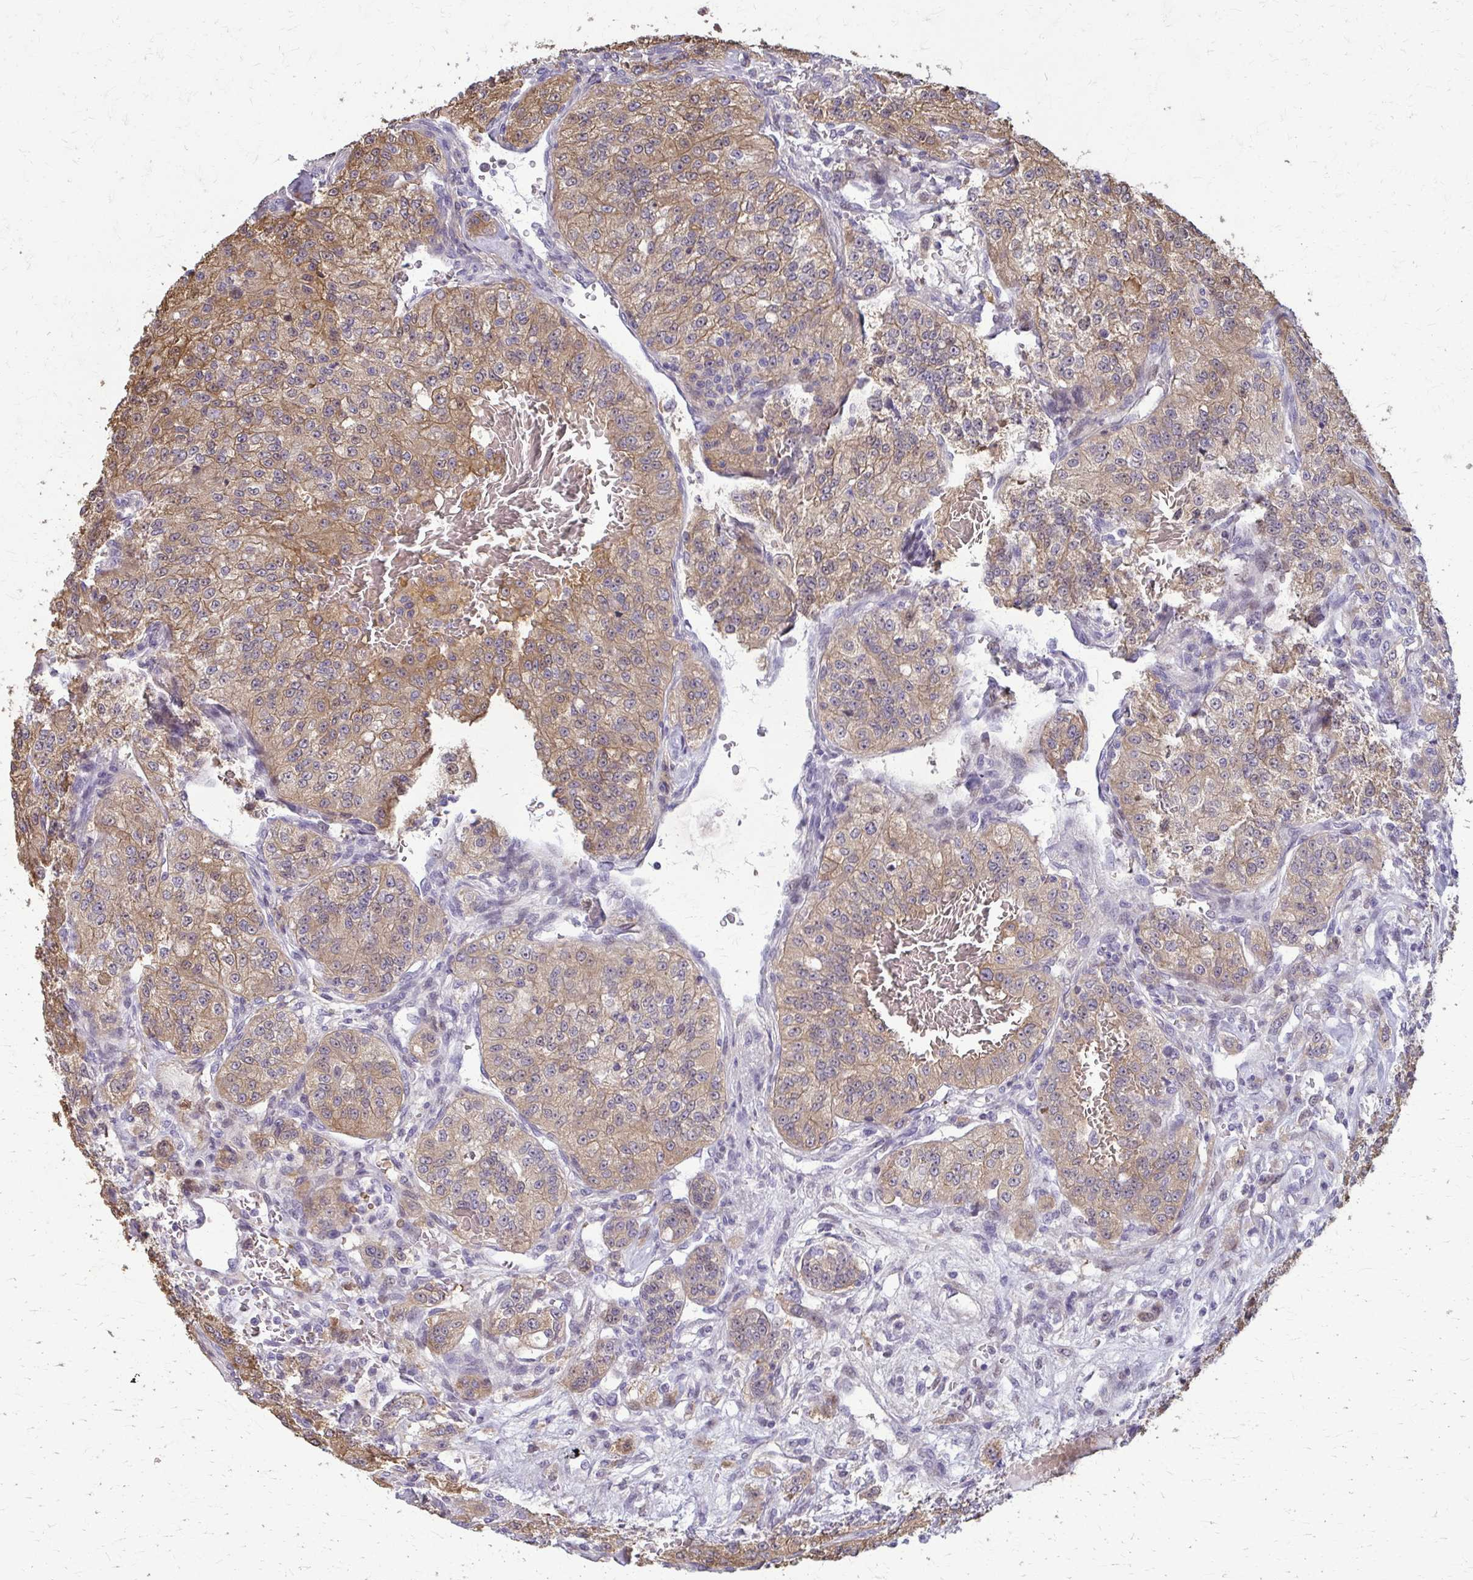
{"staining": {"intensity": "moderate", "quantity": "25%-75%", "location": "cytoplasmic/membranous"}, "tissue": "renal cancer", "cell_type": "Tumor cells", "image_type": "cancer", "snomed": [{"axis": "morphology", "description": "Adenocarcinoma, NOS"}, {"axis": "topography", "description": "Kidney"}], "caption": "This micrograph reveals renal cancer stained with IHC to label a protein in brown. The cytoplasmic/membranous of tumor cells show moderate positivity for the protein. Nuclei are counter-stained blue.", "gene": "ZNF34", "patient": {"sex": "female", "age": 63}}